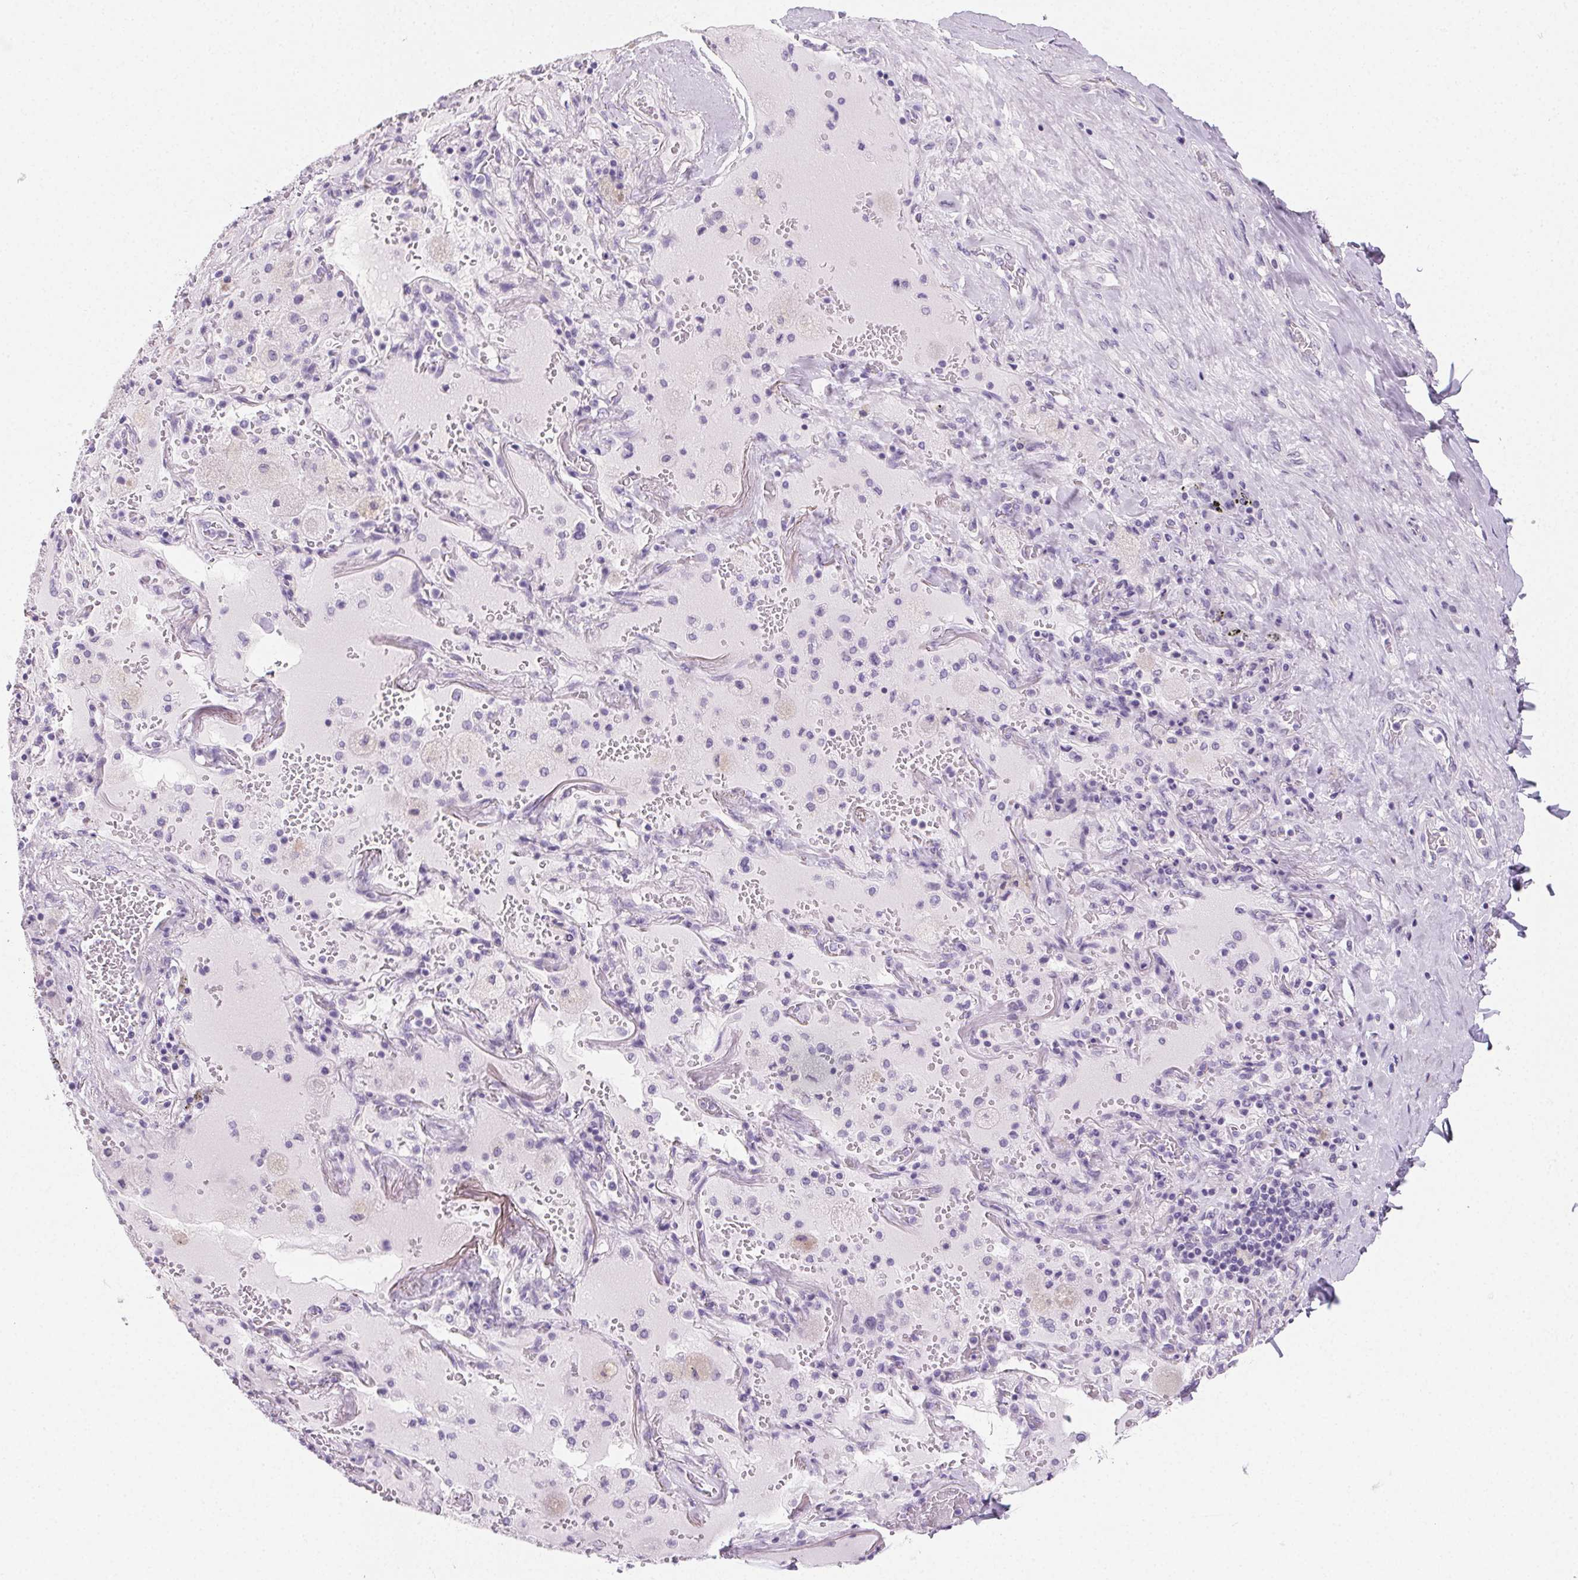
{"staining": {"intensity": "negative", "quantity": "none", "location": "none"}, "tissue": "adipose tissue", "cell_type": "Adipocytes", "image_type": "normal", "snomed": [{"axis": "morphology", "description": "Normal tissue, NOS"}, {"axis": "topography", "description": "Cartilage tissue"}, {"axis": "topography", "description": "Bronchus"}], "caption": "An immunohistochemistry micrograph of benign adipose tissue is shown. There is no staining in adipocytes of adipose tissue.", "gene": "PRSS1", "patient": {"sex": "male", "age": 64}}